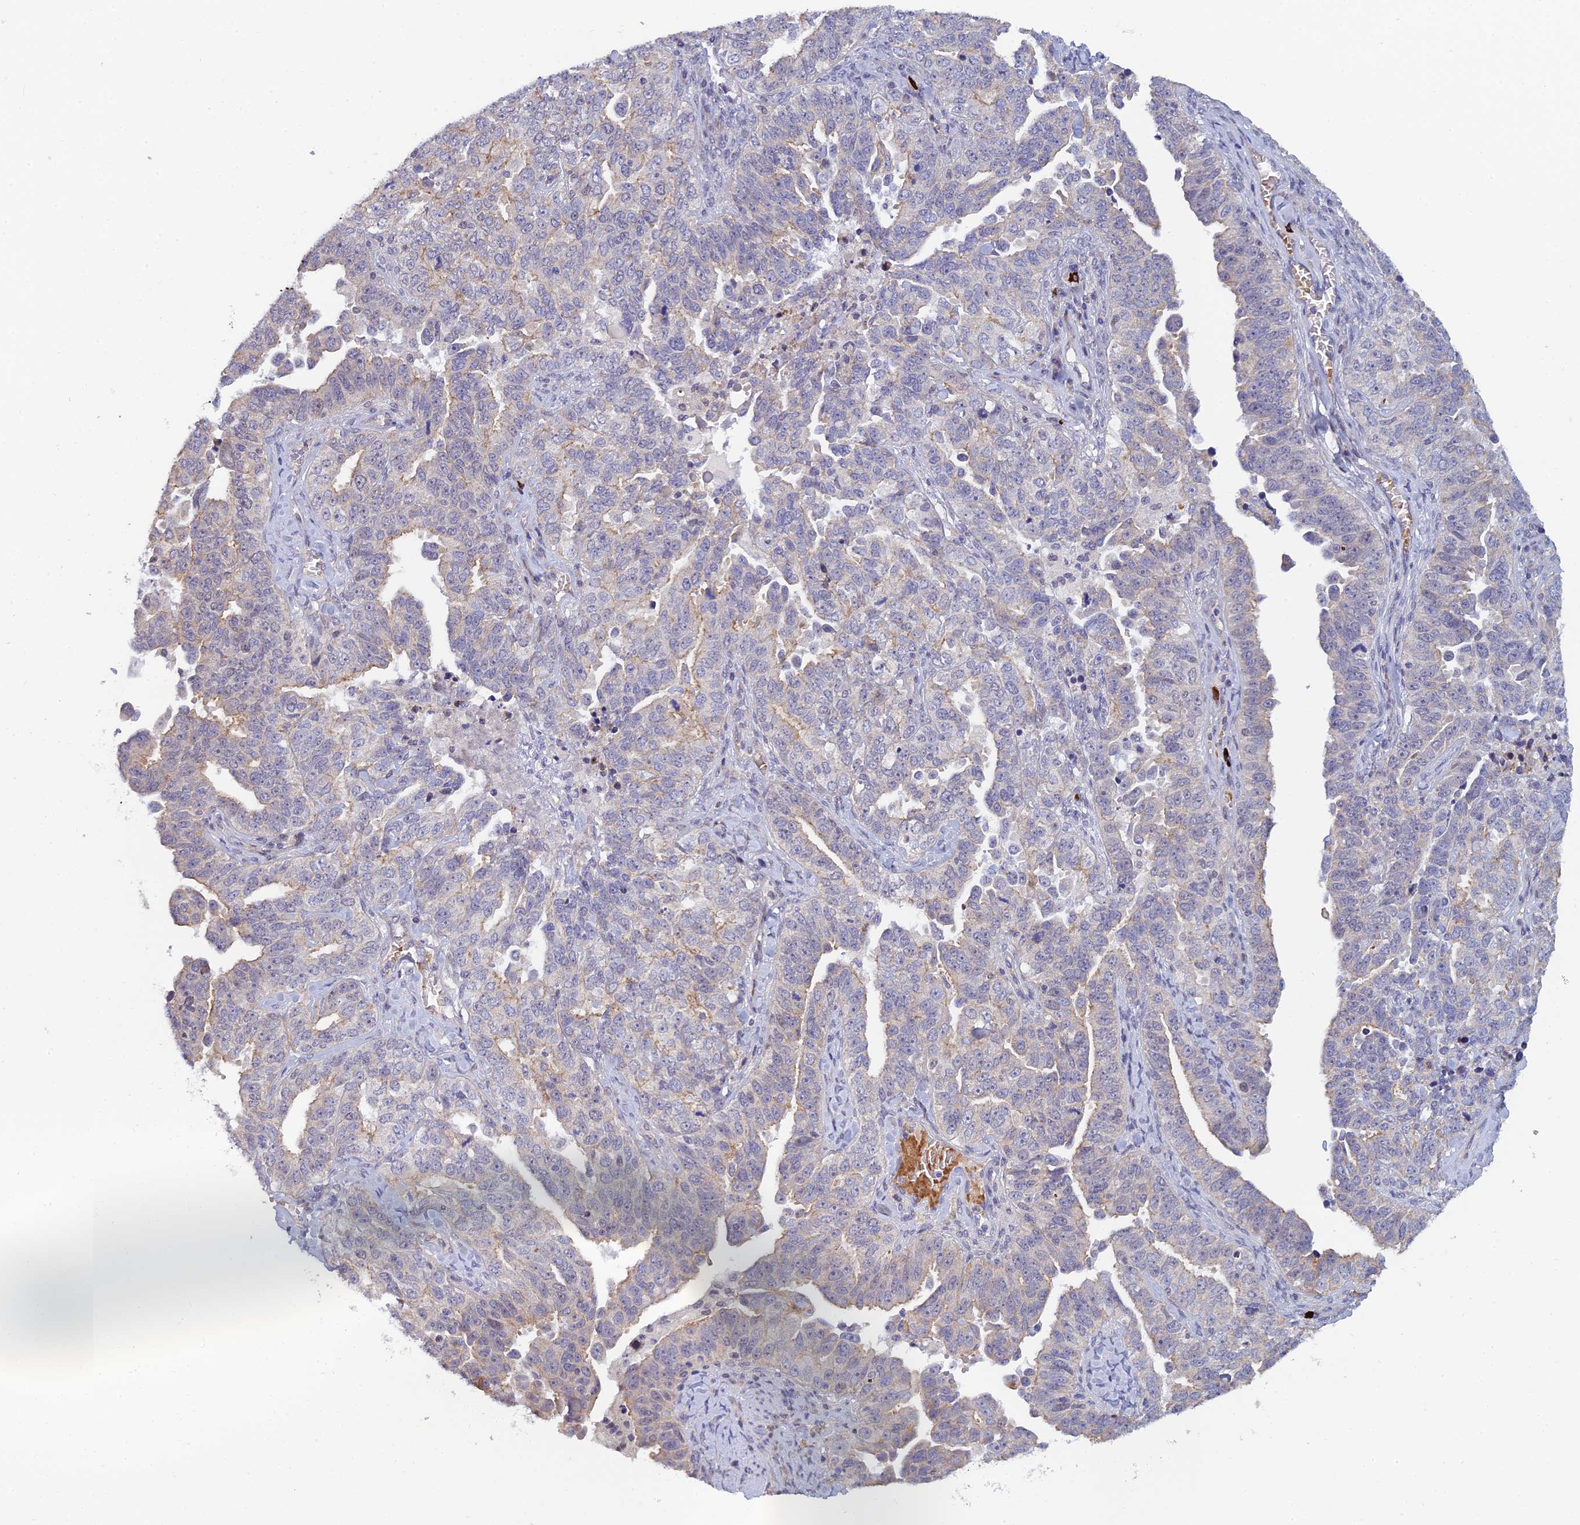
{"staining": {"intensity": "negative", "quantity": "none", "location": "none"}, "tissue": "ovarian cancer", "cell_type": "Tumor cells", "image_type": "cancer", "snomed": [{"axis": "morphology", "description": "Carcinoma, endometroid"}, {"axis": "topography", "description": "Ovary"}], "caption": "The immunohistochemistry histopathology image has no significant positivity in tumor cells of ovarian endometroid carcinoma tissue.", "gene": "GIPC1", "patient": {"sex": "female", "age": 62}}